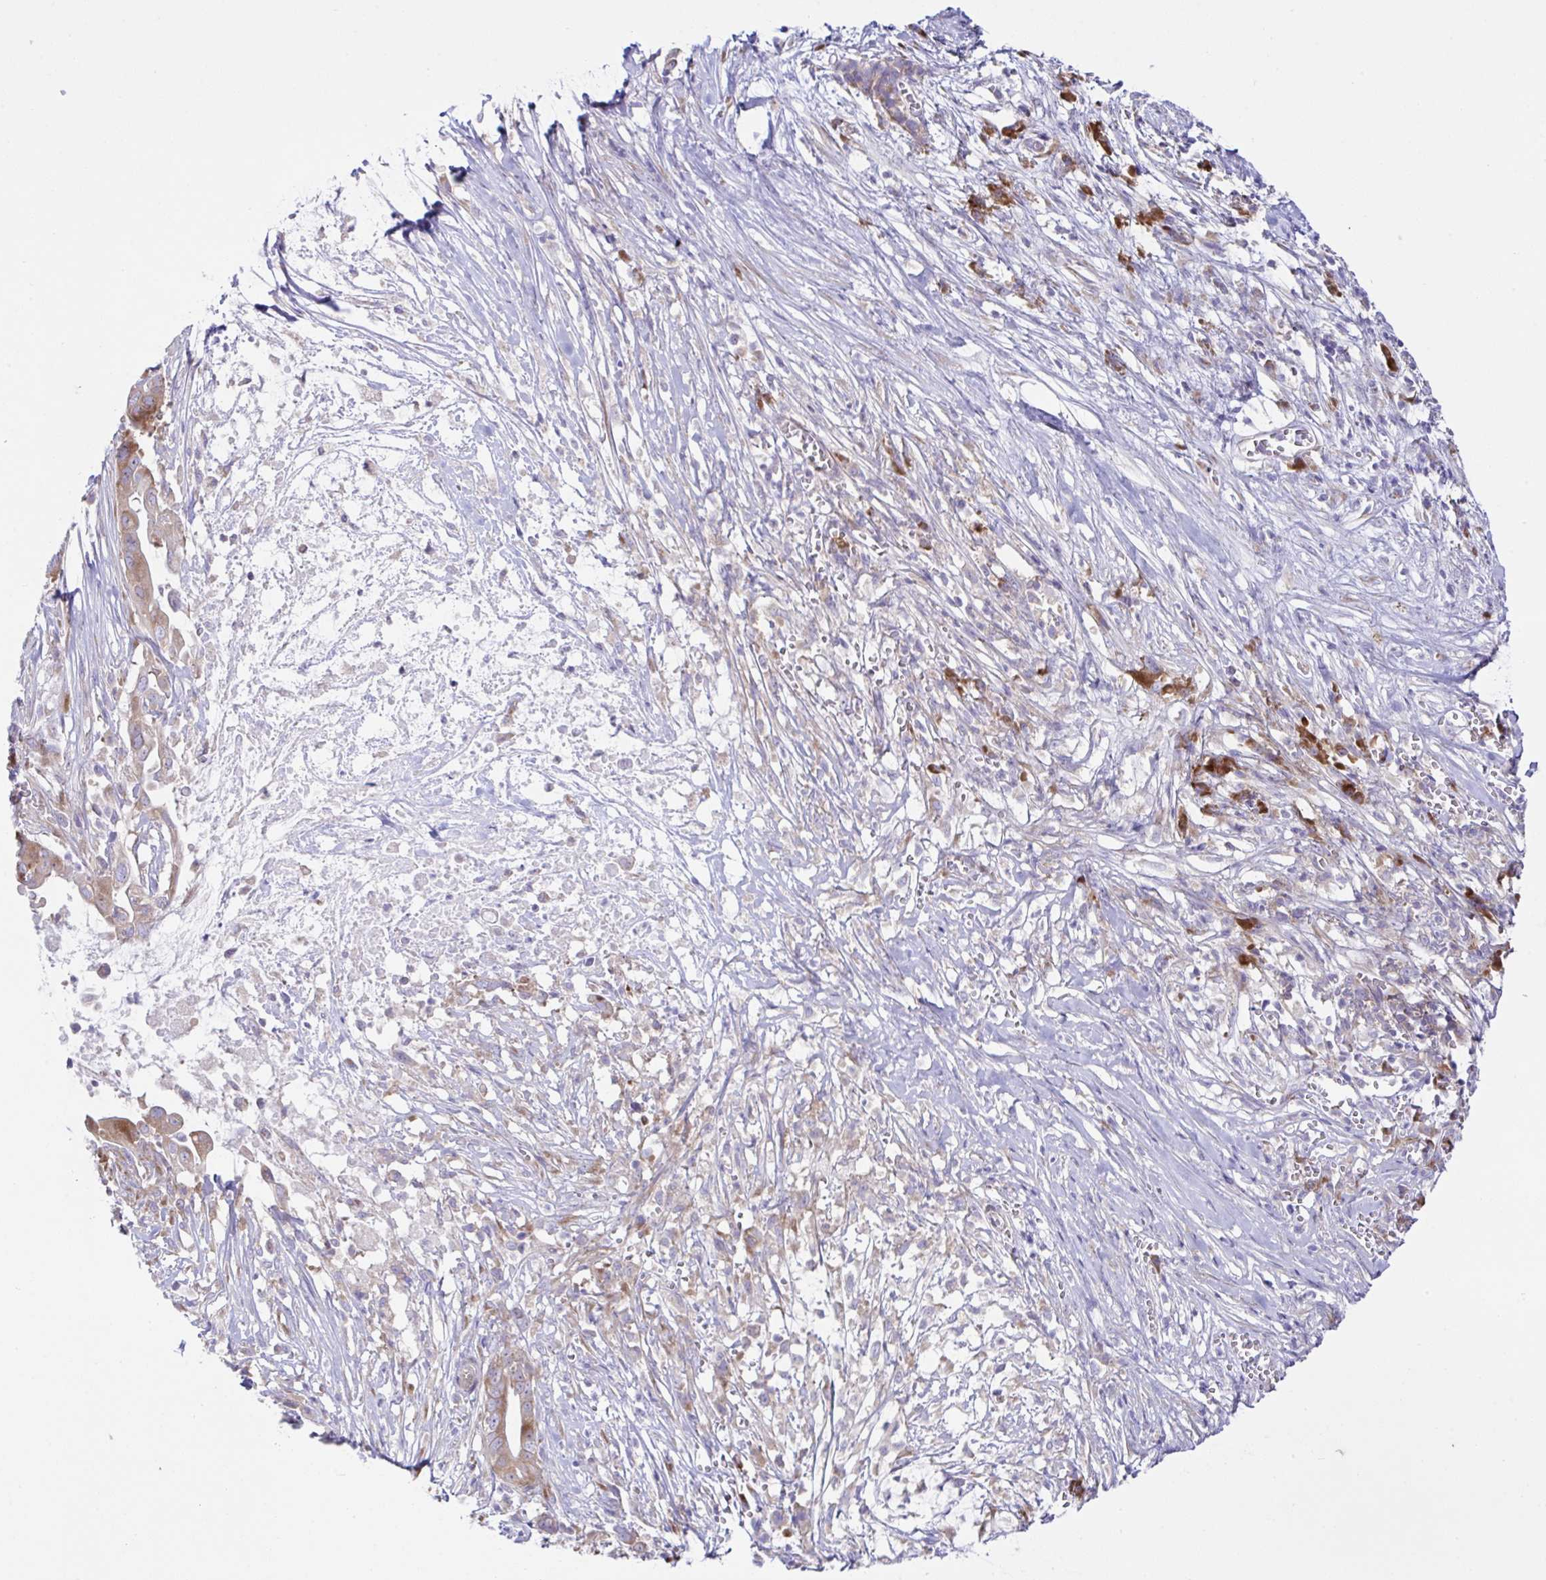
{"staining": {"intensity": "weak", "quantity": ">75%", "location": "cytoplasmic/membranous"}, "tissue": "pancreatic cancer", "cell_type": "Tumor cells", "image_type": "cancer", "snomed": [{"axis": "morphology", "description": "Adenocarcinoma, NOS"}, {"axis": "topography", "description": "Pancreas"}], "caption": "Immunohistochemical staining of human pancreatic cancer (adenocarcinoma) displays weak cytoplasmic/membranous protein positivity in about >75% of tumor cells.", "gene": "FAU", "patient": {"sex": "male", "age": 61}}